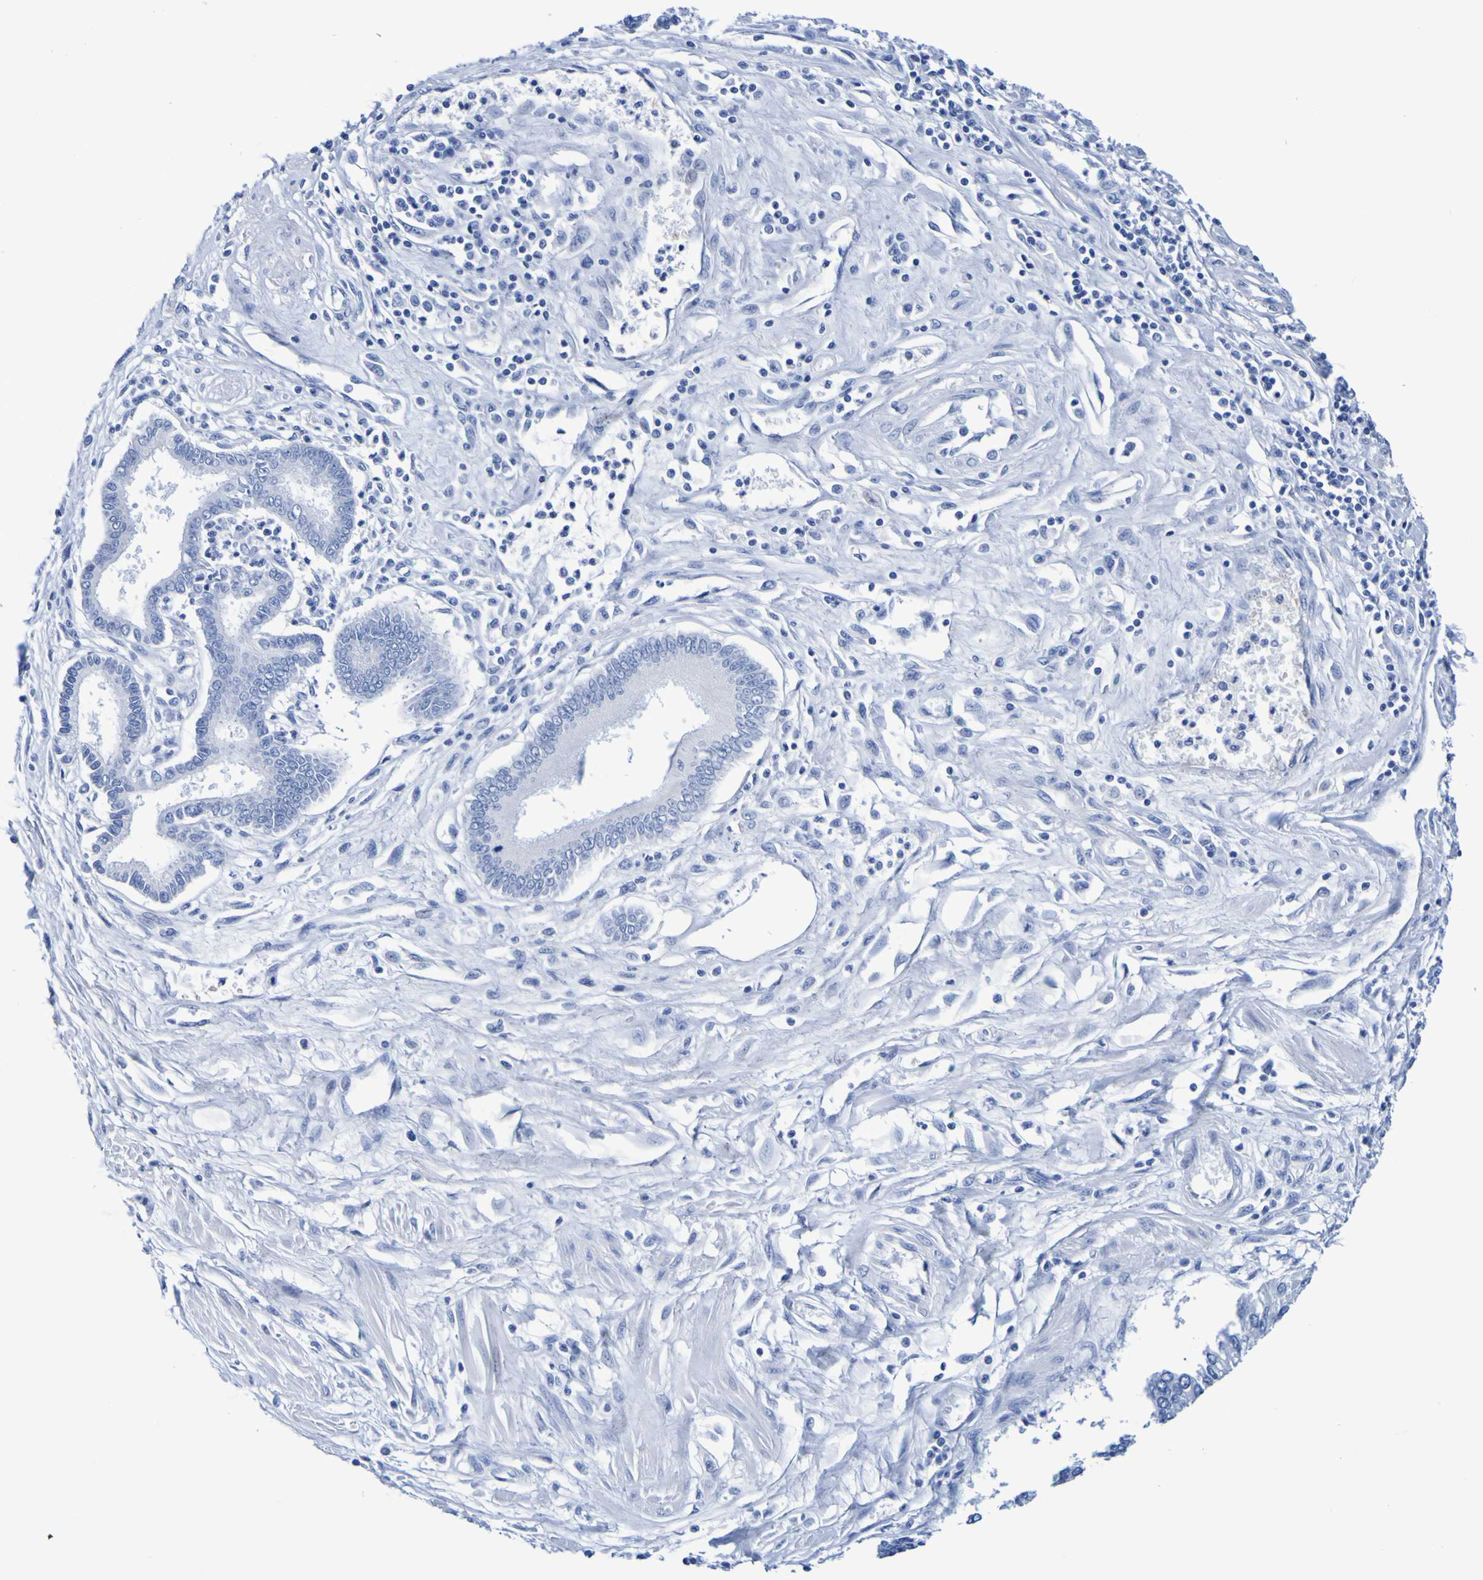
{"staining": {"intensity": "negative", "quantity": "none", "location": "none"}, "tissue": "pancreatic cancer", "cell_type": "Tumor cells", "image_type": "cancer", "snomed": [{"axis": "morphology", "description": "Adenocarcinoma, NOS"}, {"axis": "topography", "description": "Pancreas"}], "caption": "This micrograph is of pancreatic adenocarcinoma stained with IHC to label a protein in brown with the nuclei are counter-stained blue. There is no positivity in tumor cells.", "gene": "DPEP1", "patient": {"sex": "male", "age": 56}}